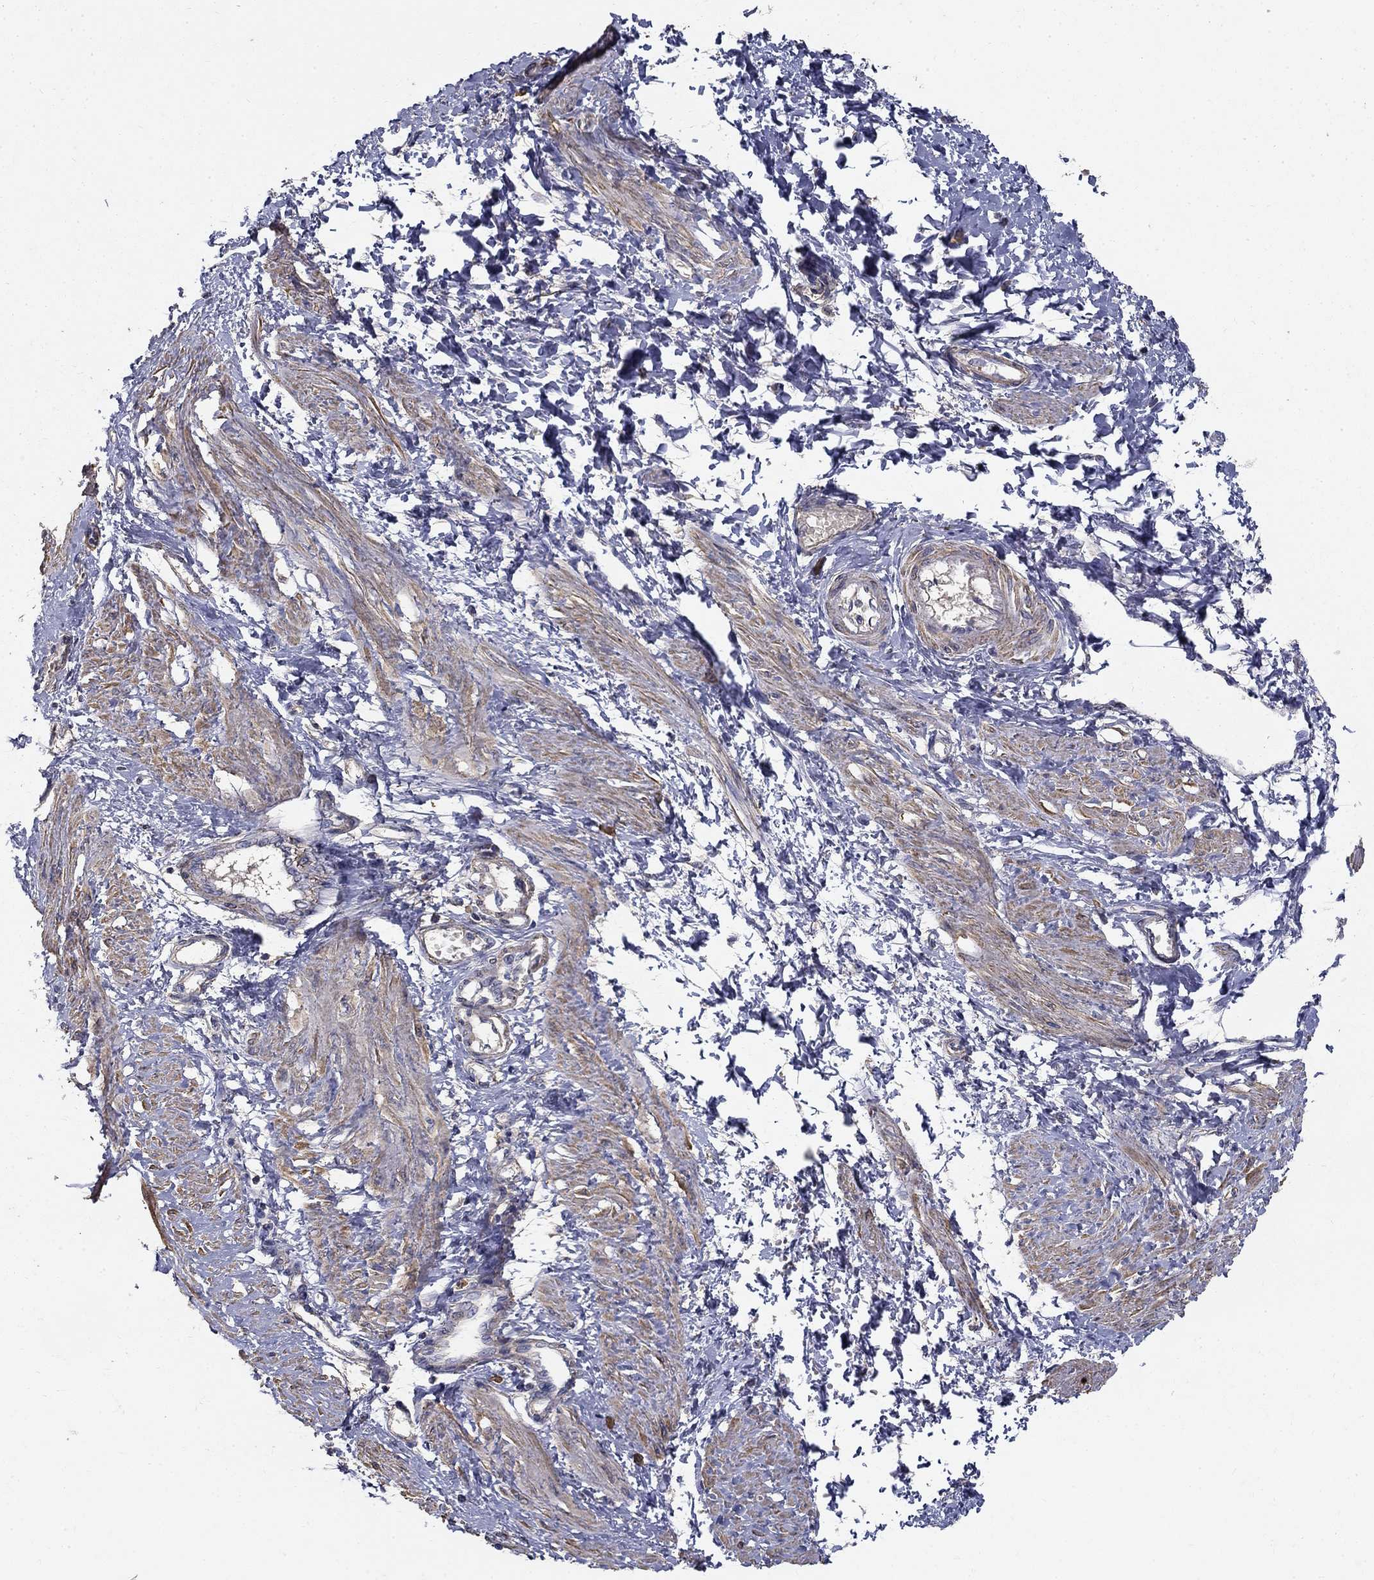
{"staining": {"intensity": "weak", "quantity": "25%-75%", "location": "cytoplasmic/membranous"}, "tissue": "smooth muscle", "cell_type": "Smooth muscle cells", "image_type": "normal", "snomed": [{"axis": "morphology", "description": "Normal tissue, NOS"}, {"axis": "topography", "description": "Smooth muscle"}, {"axis": "topography", "description": "Uterus"}], "caption": "Smooth muscle stained for a protein shows weak cytoplasmic/membranous positivity in smooth muscle cells. (Stains: DAB (3,3'-diaminobenzidine) in brown, nuclei in blue, Microscopy: brightfield microscopy at high magnification).", "gene": "MPP2", "patient": {"sex": "female", "age": 39}}